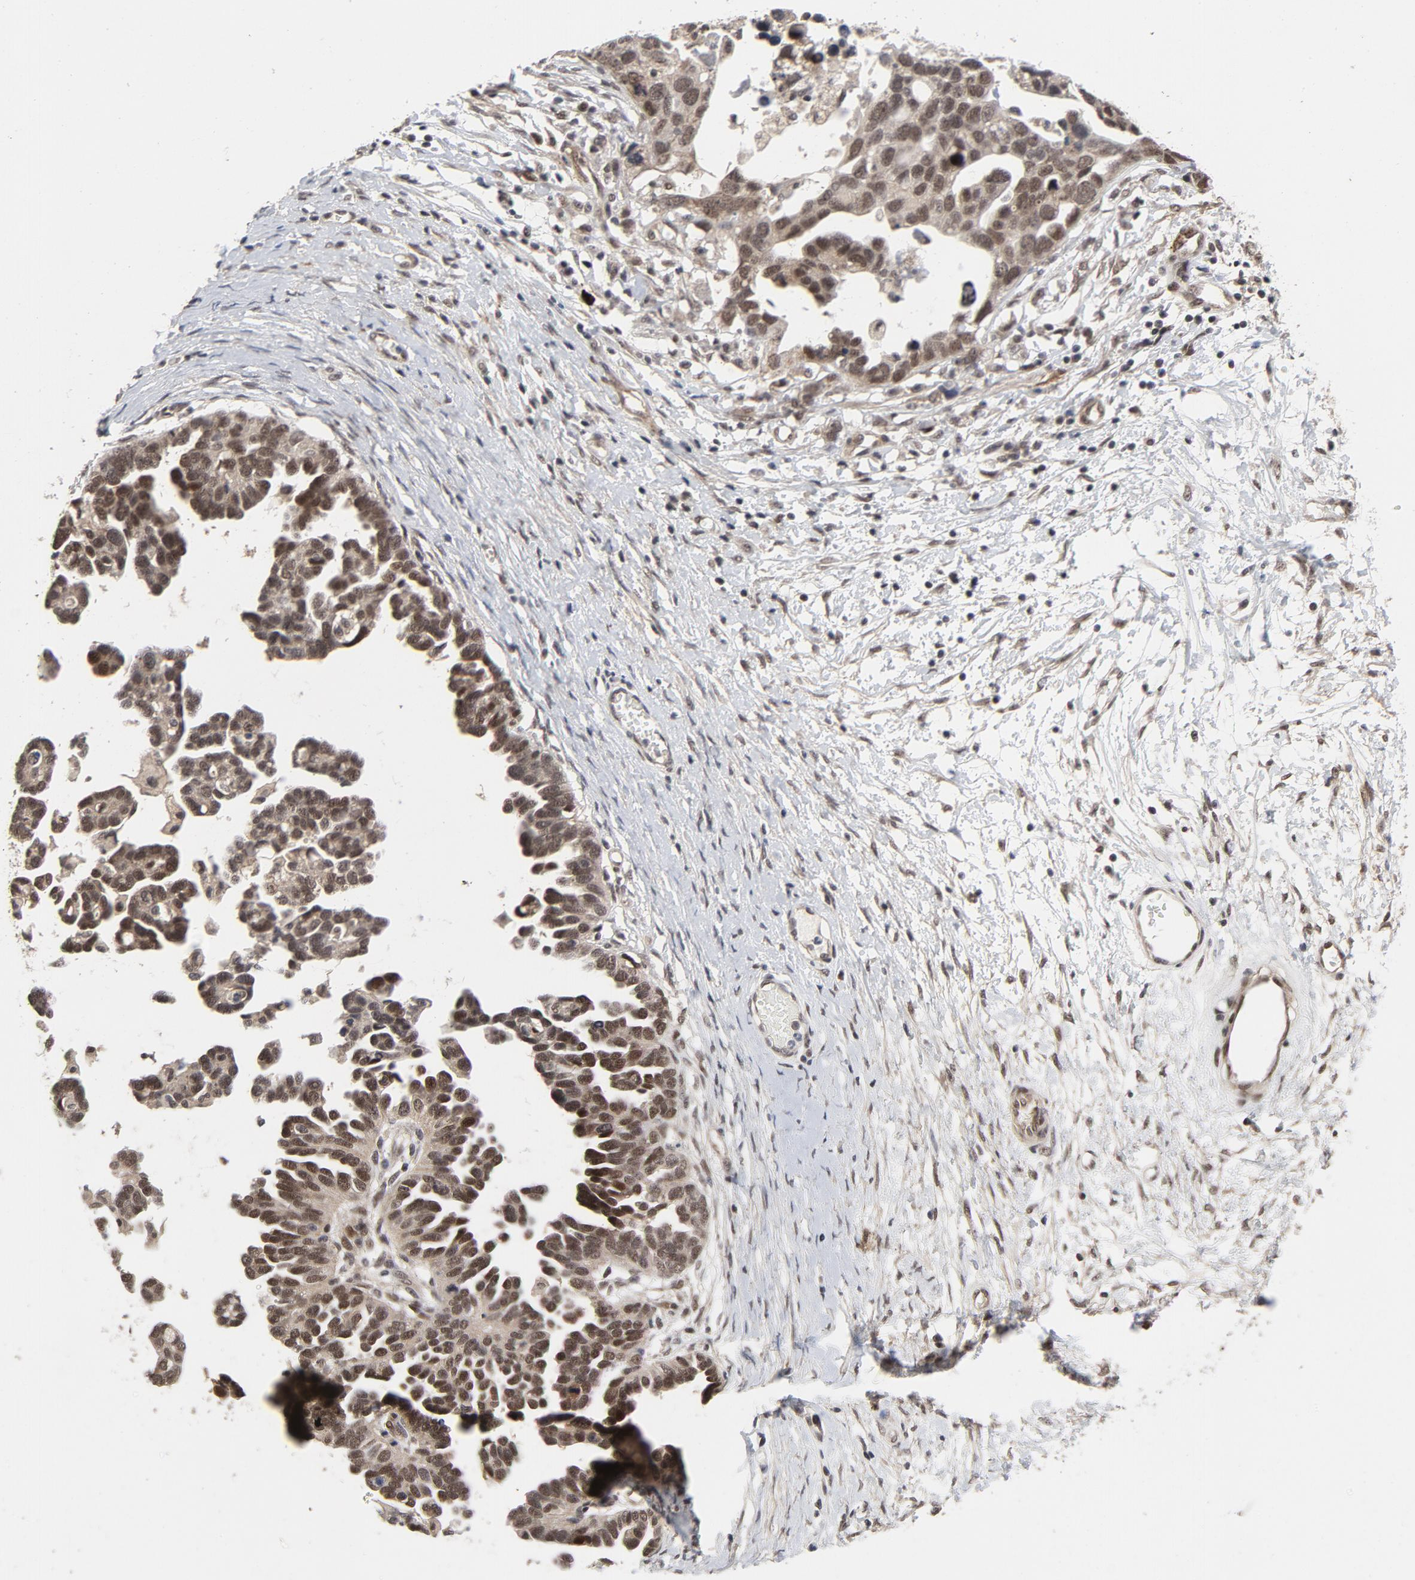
{"staining": {"intensity": "moderate", "quantity": ">75%", "location": "nuclear"}, "tissue": "ovarian cancer", "cell_type": "Tumor cells", "image_type": "cancer", "snomed": [{"axis": "morphology", "description": "Cystadenocarcinoma, serous, NOS"}, {"axis": "topography", "description": "Ovary"}], "caption": "Immunohistochemistry (IHC) photomicrograph of serous cystadenocarcinoma (ovarian) stained for a protein (brown), which exhibits medium levels of moderate nuclear positivity in approximately >75% of tumor cells.", "gene": "ZKSCAN8", "patient": {"sex": "female", "age": 54}}